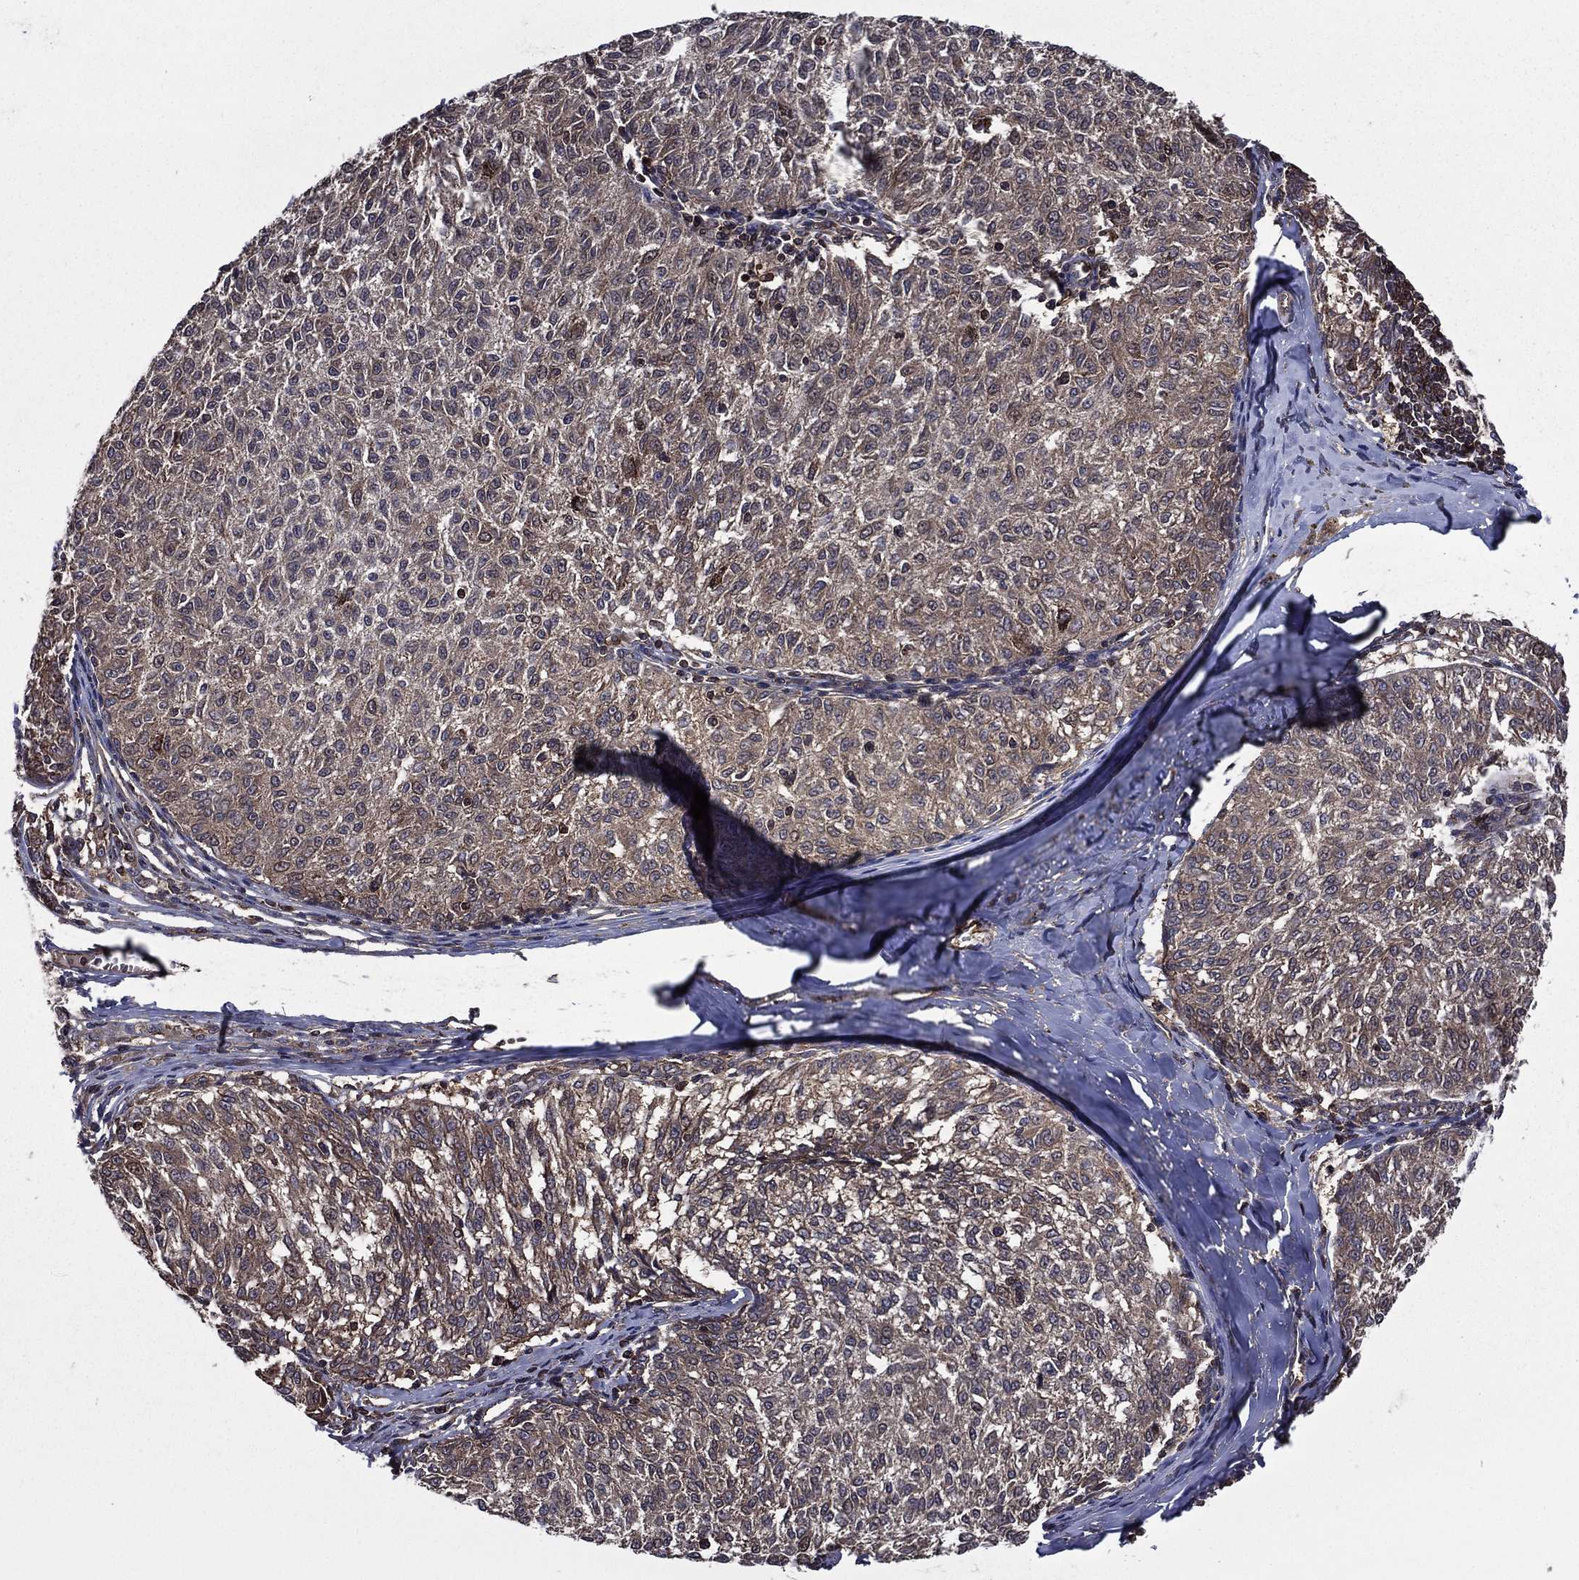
{"staining": {"intensity": "moderate", "quantity": "<25%", "location": "cytoplasmic/membranous"}, "tissue": "melanoma", "cell_type": "Tumor cells", "image_type": "cancer", "snomed": [{"axis": "morphology", "description": "Malignant melanoma, NOS"}, {"axis": "topography", "description": "Skin"}], "caption": "This histopathology image displays immunohistochemistry staining of melanoma, with low moderate cytoplasmic/membranous positivity in approximately <25% of tumor cells.", "gene": "PLPP3", "patient": {"sex": "female", "age": 72}}